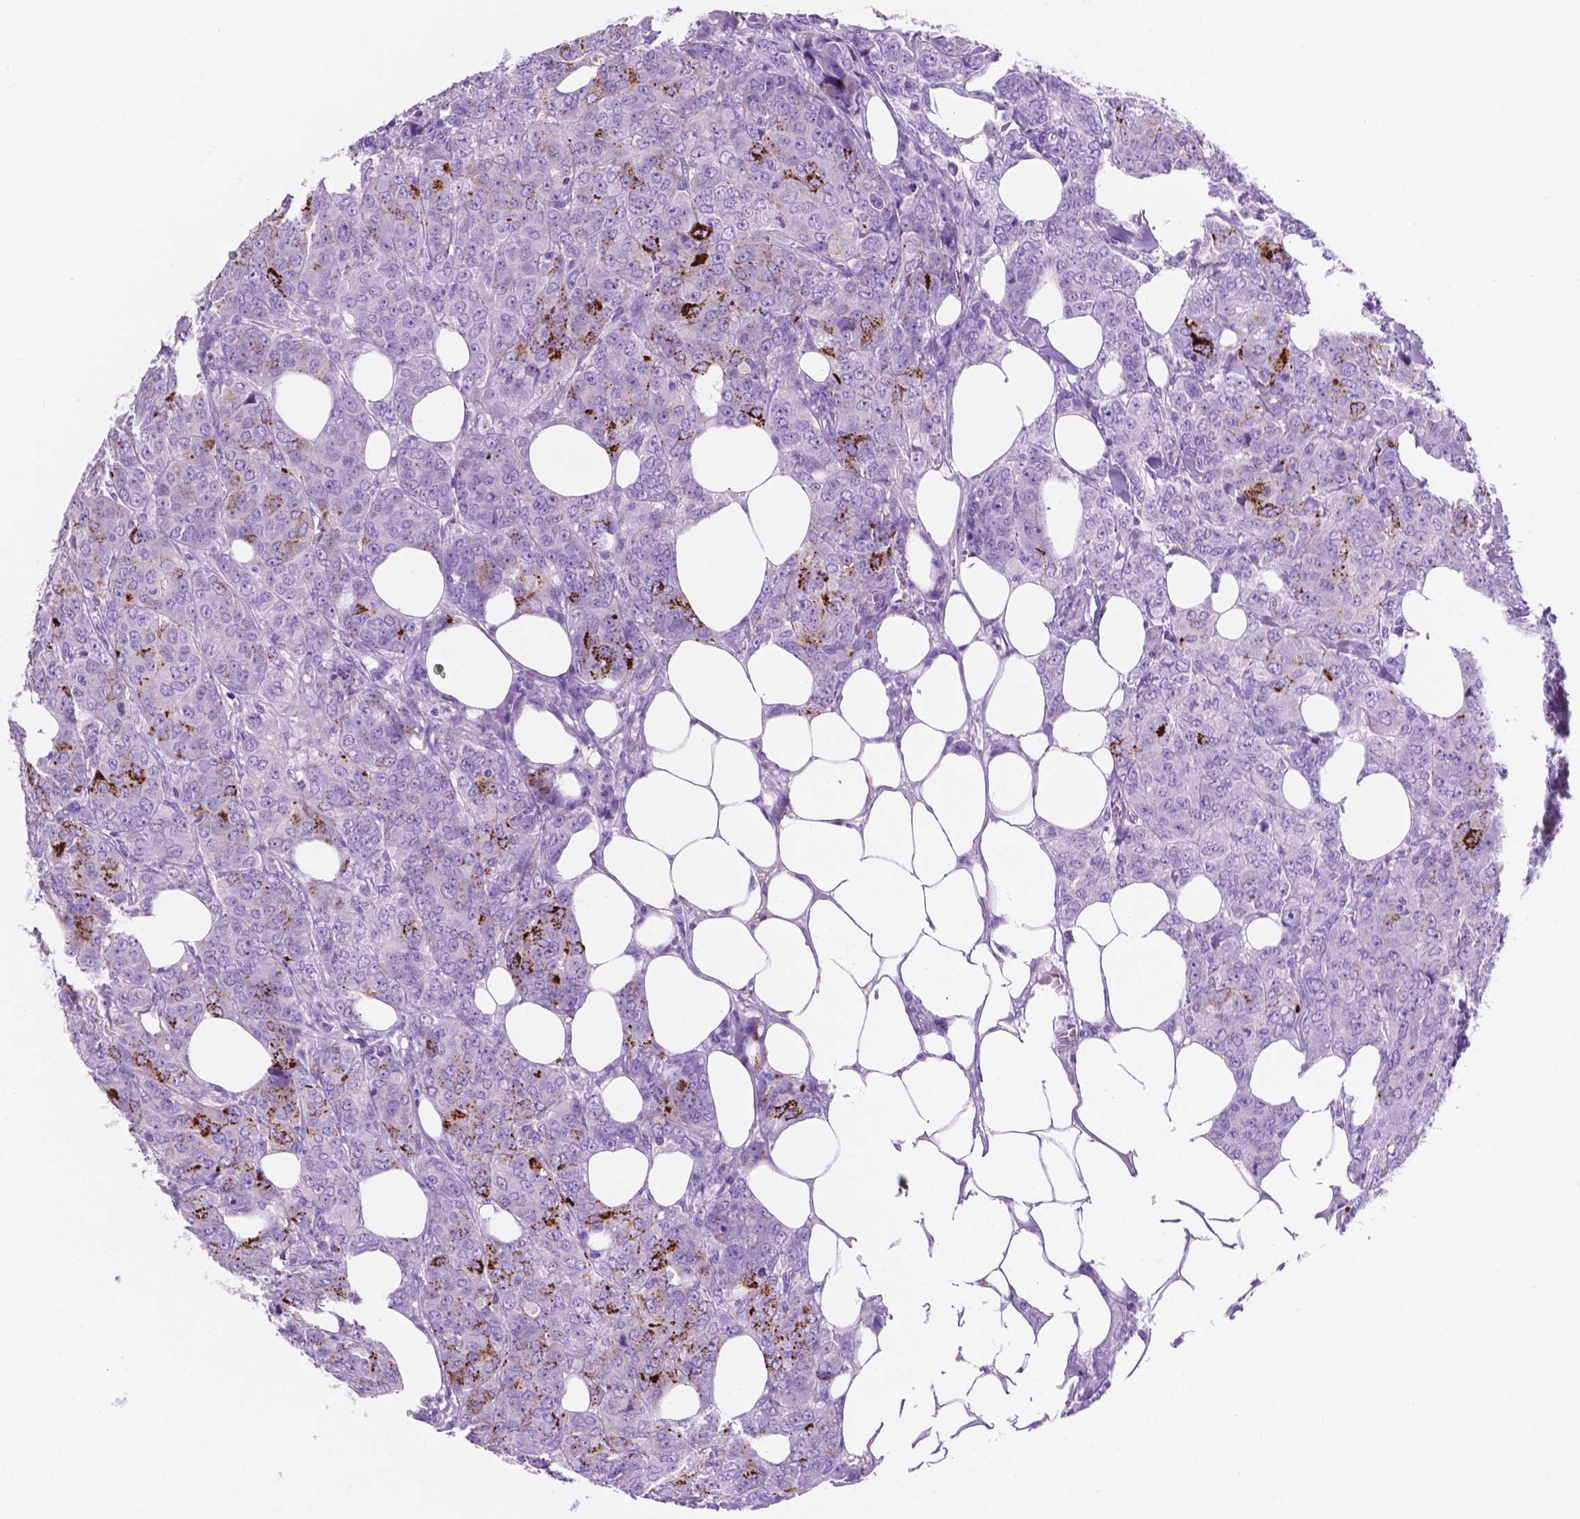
{"staining": {"intensity": "strong", "quantity": "<25%", "location": "cytoplasmic/membranous"}, "tissue": "breast cancer", "cell_type": "Tumor cells", "image_type": "cancer", "snomed": [{"axis": "morphology", "description": "Duct carcinoma"}, {"axis": "topography", "description": "Breast"}], "caption": "This photomicrograph exhibits breast intraductal carcinoma stained with immunohistochemistry (IHC) to label a protein in brown. The cytoplasmic/membranous of tumor cells show strong positivity for the protein. Nuclei are counter-stained blue.", "gene": "IGFN1", "patient": {"sex": "female", "age": 43}}